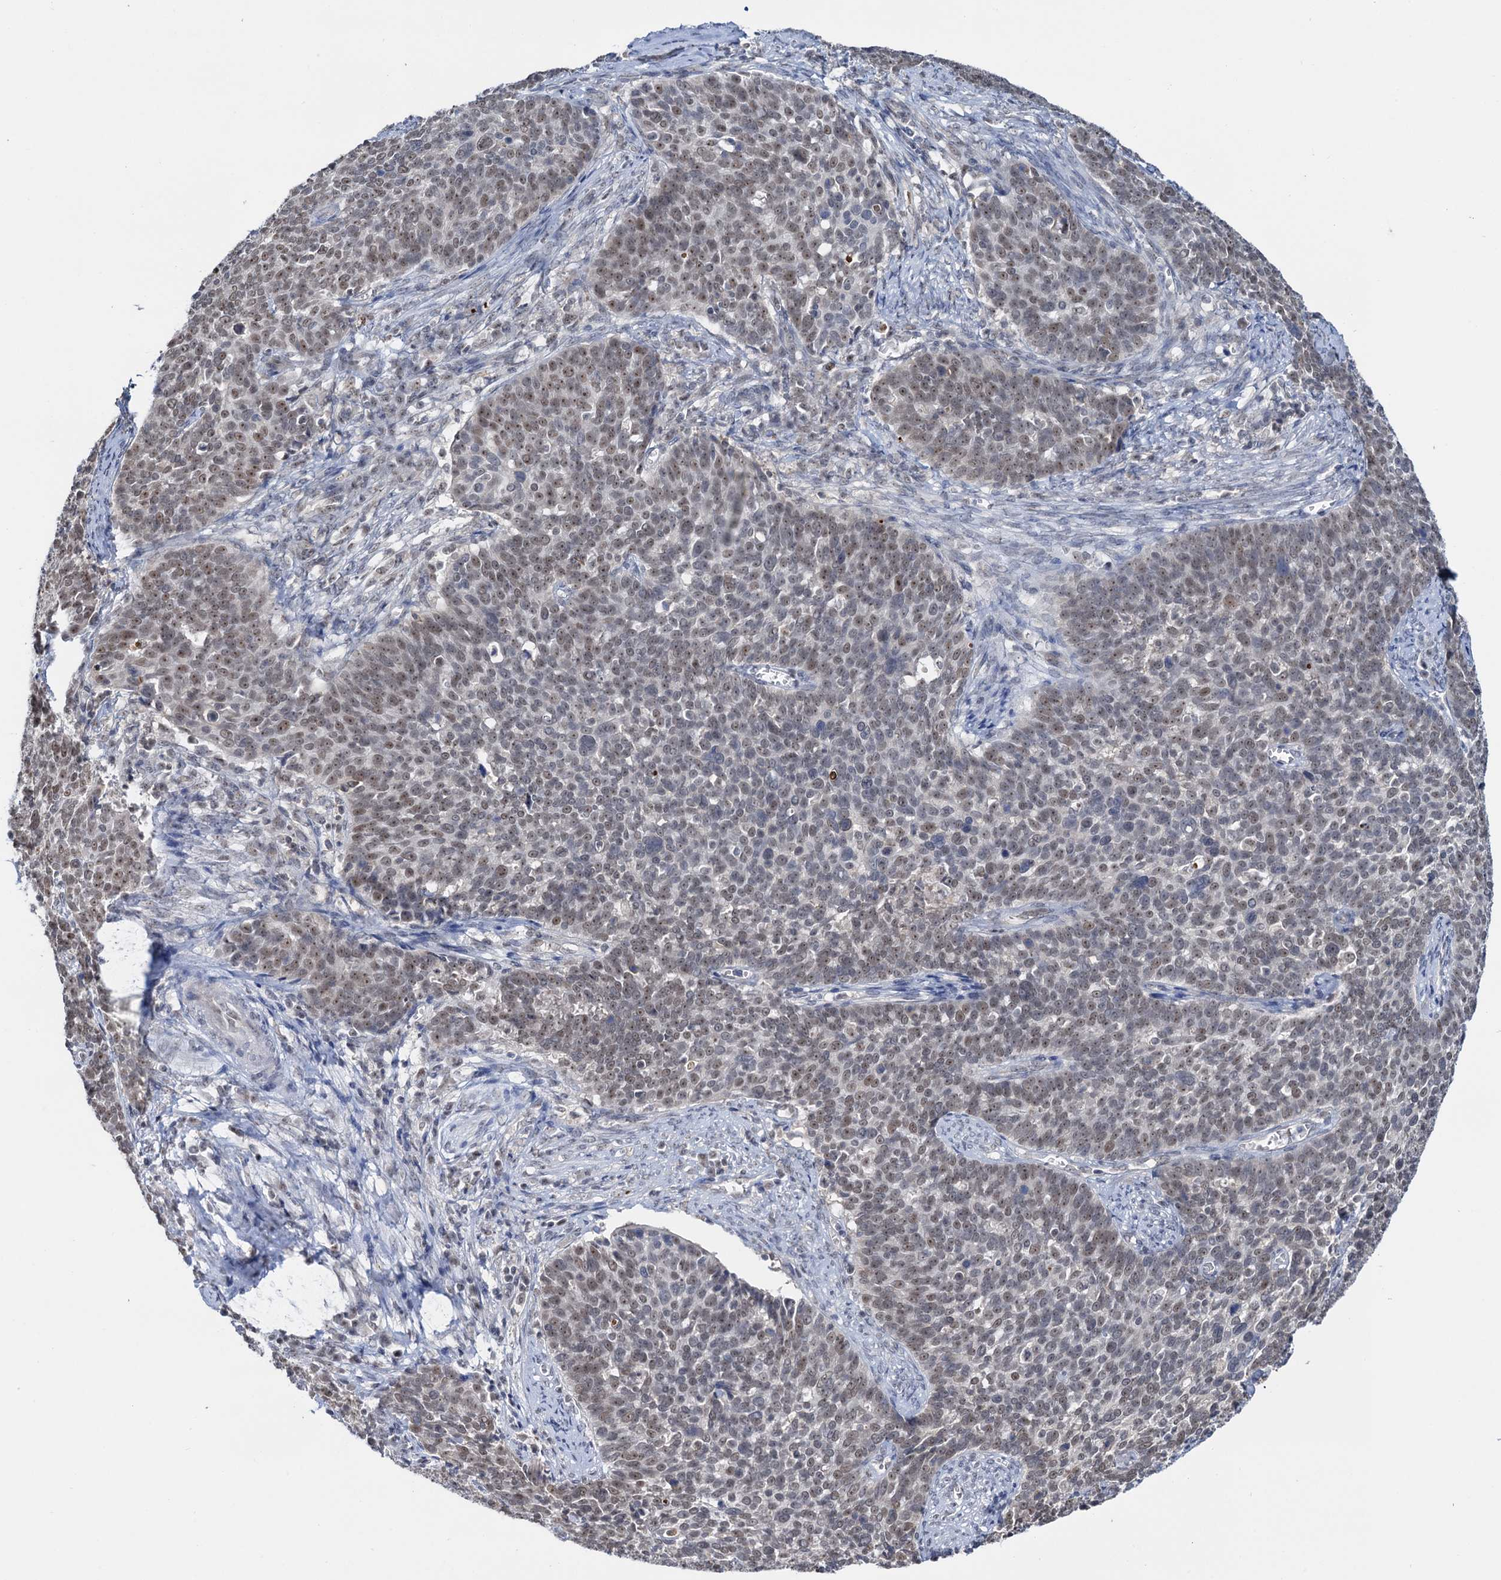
{"staining": {"intensity": "weak", "quantity": ">75%", "location": "nuclear"}, "tissue": "cervical cancer", "cell_type": "Tumor cells", "image_type": "cancer", "snomed": [{"axis": "morphology", "description": "Squamous cell carcinoma, NOS"}, {"axis": "topography", "description": "Cervix"}], "caption": "High-magnification brightfield microscopy of cervical cancer (squamous cell carcinoma) stained with DAB (3,3'-diaminobenzidine) (brown) and counterstained with hematoxylin (blue). tumor cells exhibit weak nuclear expression is seen in about>75% of cells.", "gene": "NAT10", "patient": {"sex": "female", "age": 39}}